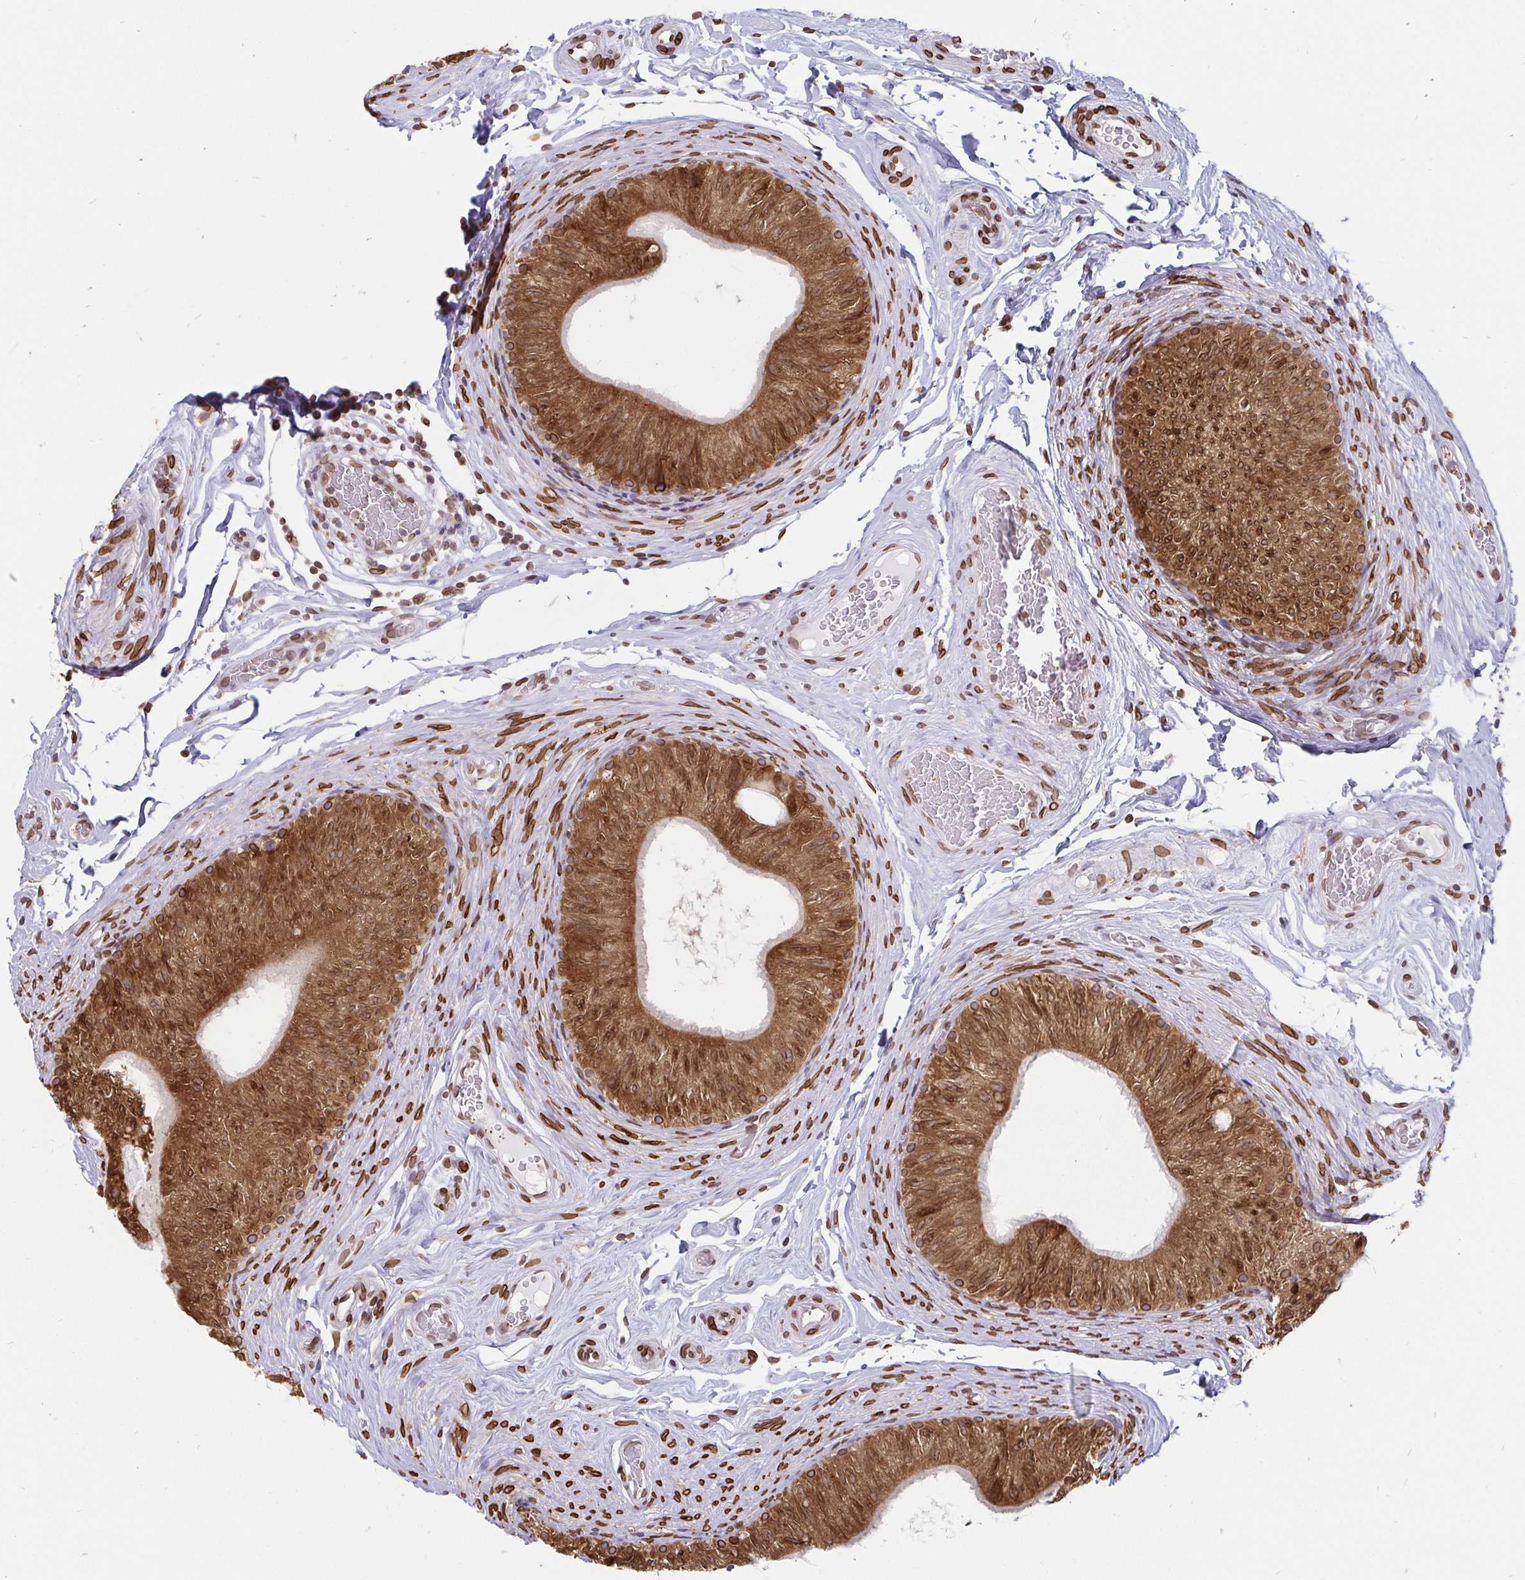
{"staining": {"intensity": "strong", "quantity": ">75%", "location": "cytoplasmic/membranous,nuclear"}, "tissue": "epididymis", "cell_type": "Glandular cells", "image_type": "normal", "snomed": [{"axis": "morphology", "description": "Normal tissue, NOS"}, {"axis": "topography", "description": "Epididymis, spermatic cord, NOS"}, {"axis": "topography", "description": "Epididymis"}], "caption": "This image shows IHC staining of normal human epididymis, with high strong cytoplasmic/membranous,nuclear staining in about >75% of glandular cells.", "gene": "EMD", "patient": {"sex": "male", "age": 31}}